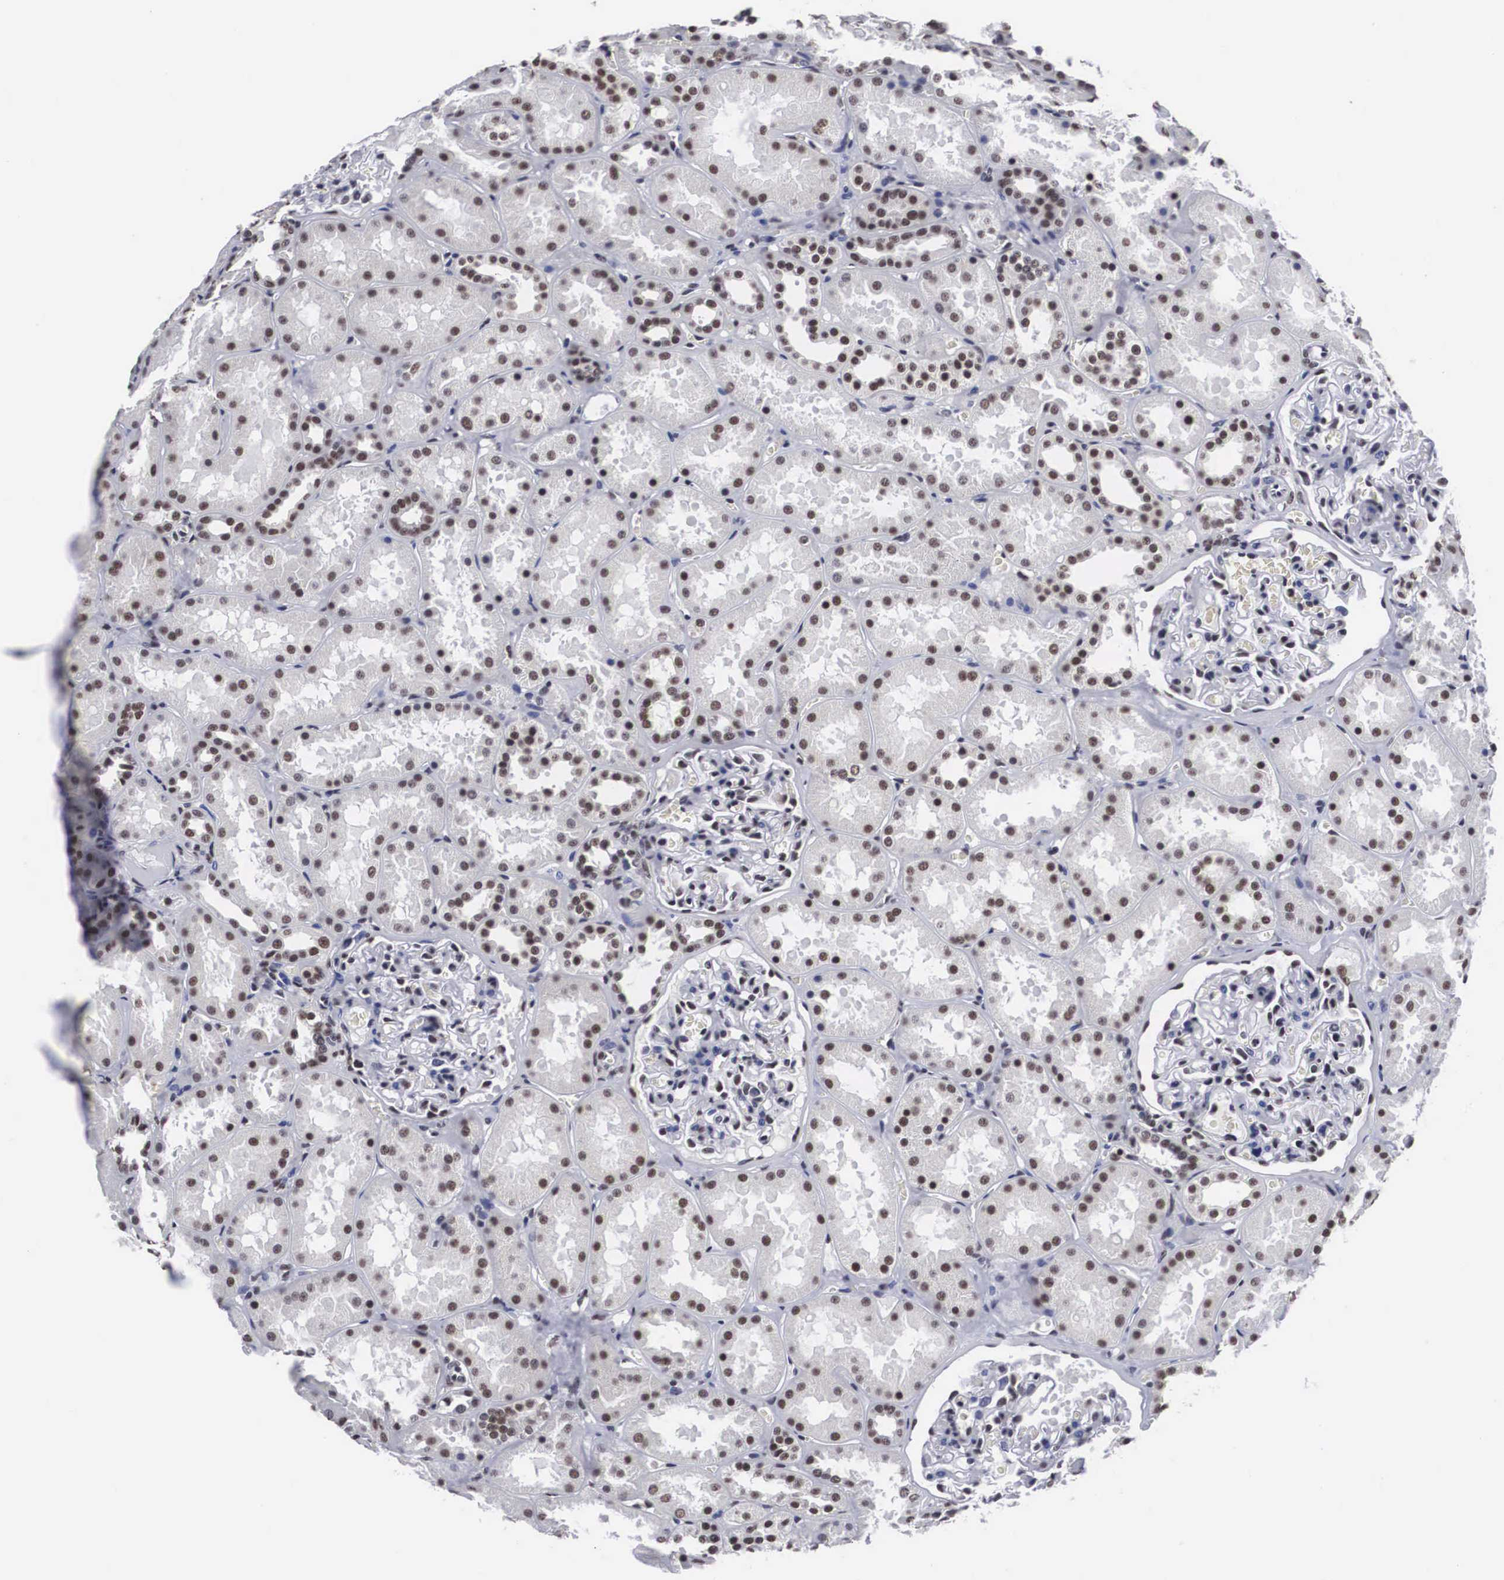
{"staining": {"intensity": "negative", "quantity": "none", "location": "none"}, "tissue": "kidney", "cell_type": "Cells in glomeruli", "image_type": "normal", "snomed": [{"axis": "morphology", "description": "Normal tissue, NOS"}, {"axis": "topography", "description": "Kidney"}], "caption": "Kidney stained for a protein using immunohistochemistry reveals no staining cells in glomeruli.", "gene": "ACIN1", "patient": {"sex": "female", "age": 52}}